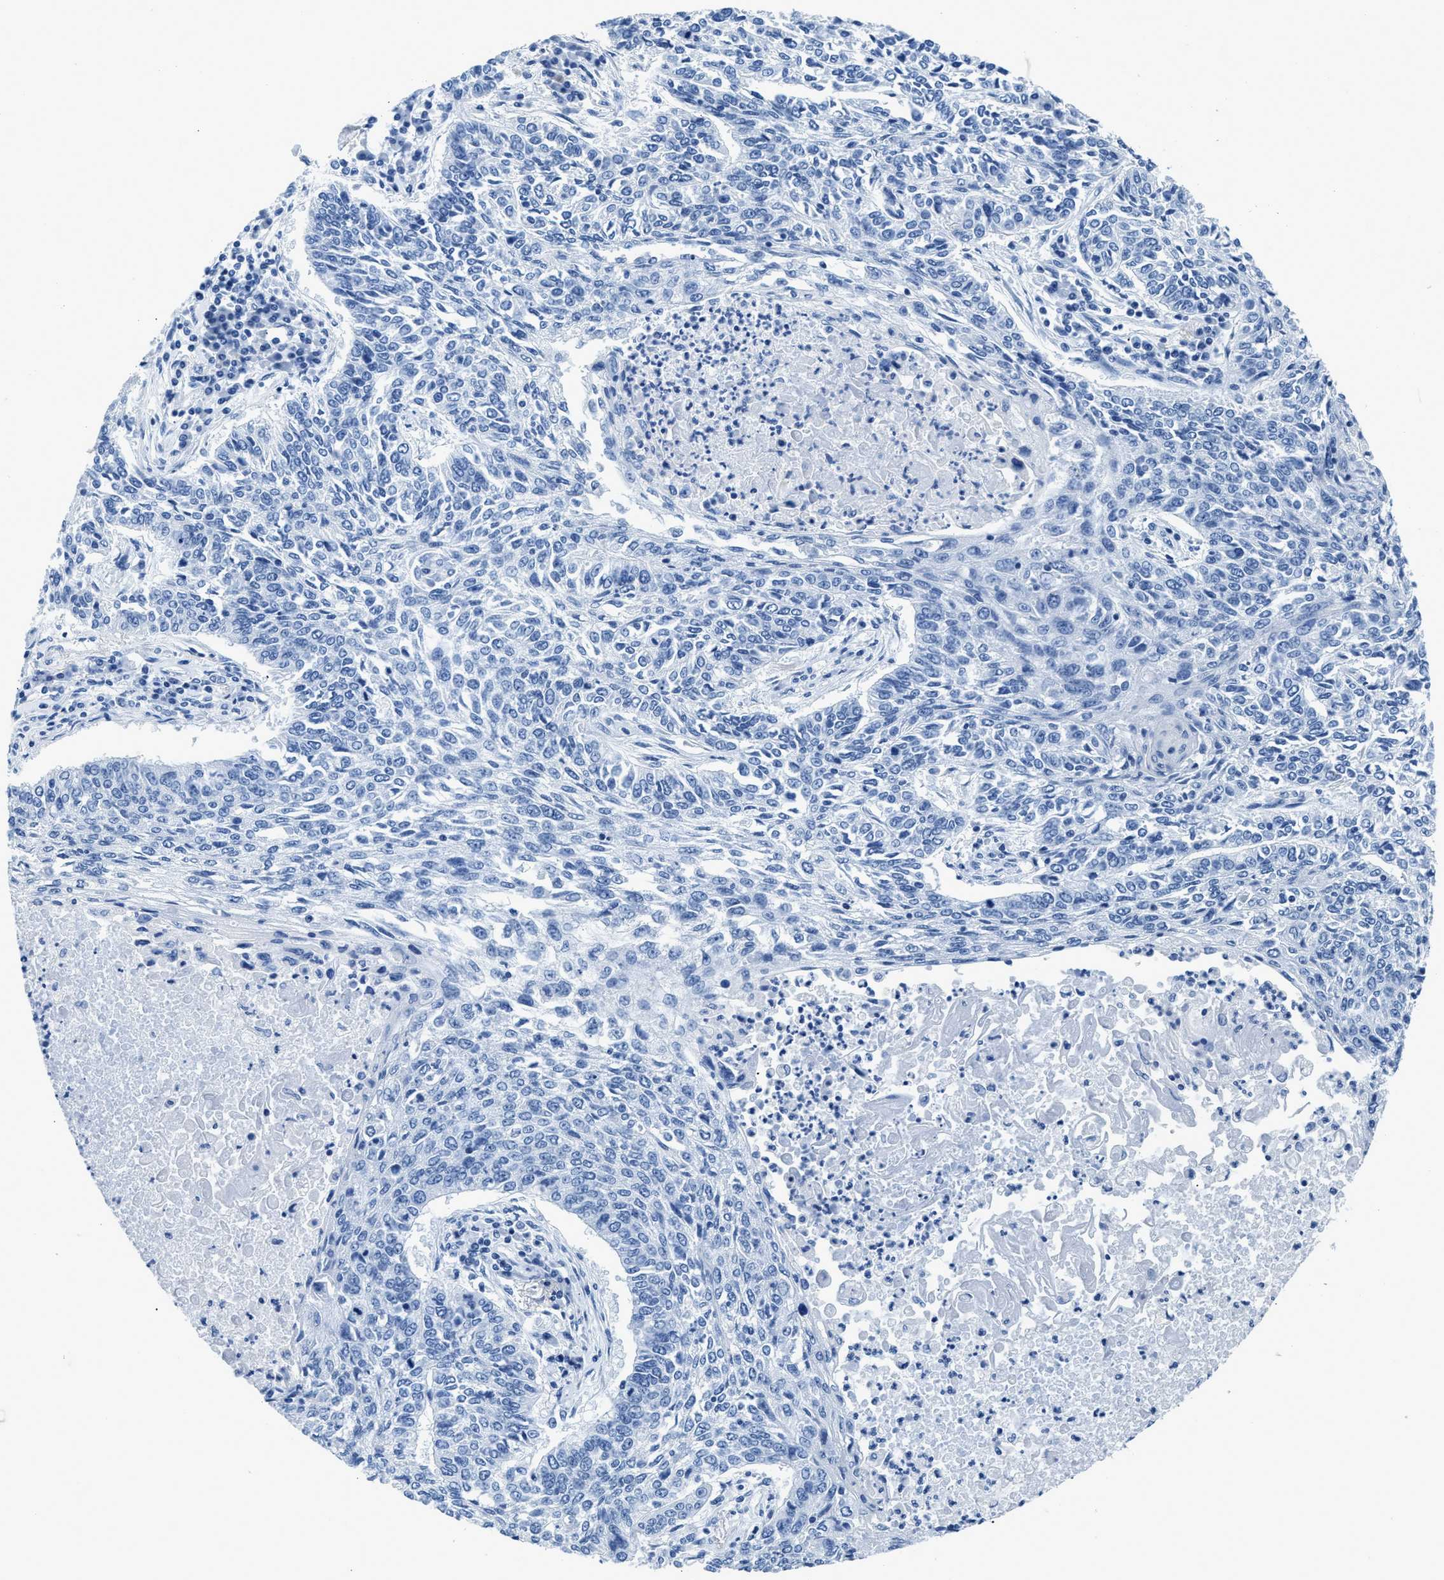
{"staining": {"intensity": "negative", "quantity": "none", "location": "none"}, "tissue": "lung cancer", "cell_type": "Tumor cells", "image_type": "cancer", "snomed": [{"axis": "morphology", "description": "Normal tissue, NOS"}, {"axis": "morphology", "description": "Squamous cell carcinoma, NOS"}, {"axis": "topography", "description": "Cartilage tissue"}, {"axis": "topography", "description": "Bronchus"}, {"axis": "topography", "description": "Lung"}], "caption": "Lung squamous cell carcinoma was stained to show a protein in brown. There is no significant positivity in tumor cells.", "gene": "NFATC2", "patient": {"sex": "female", "age": 49}}